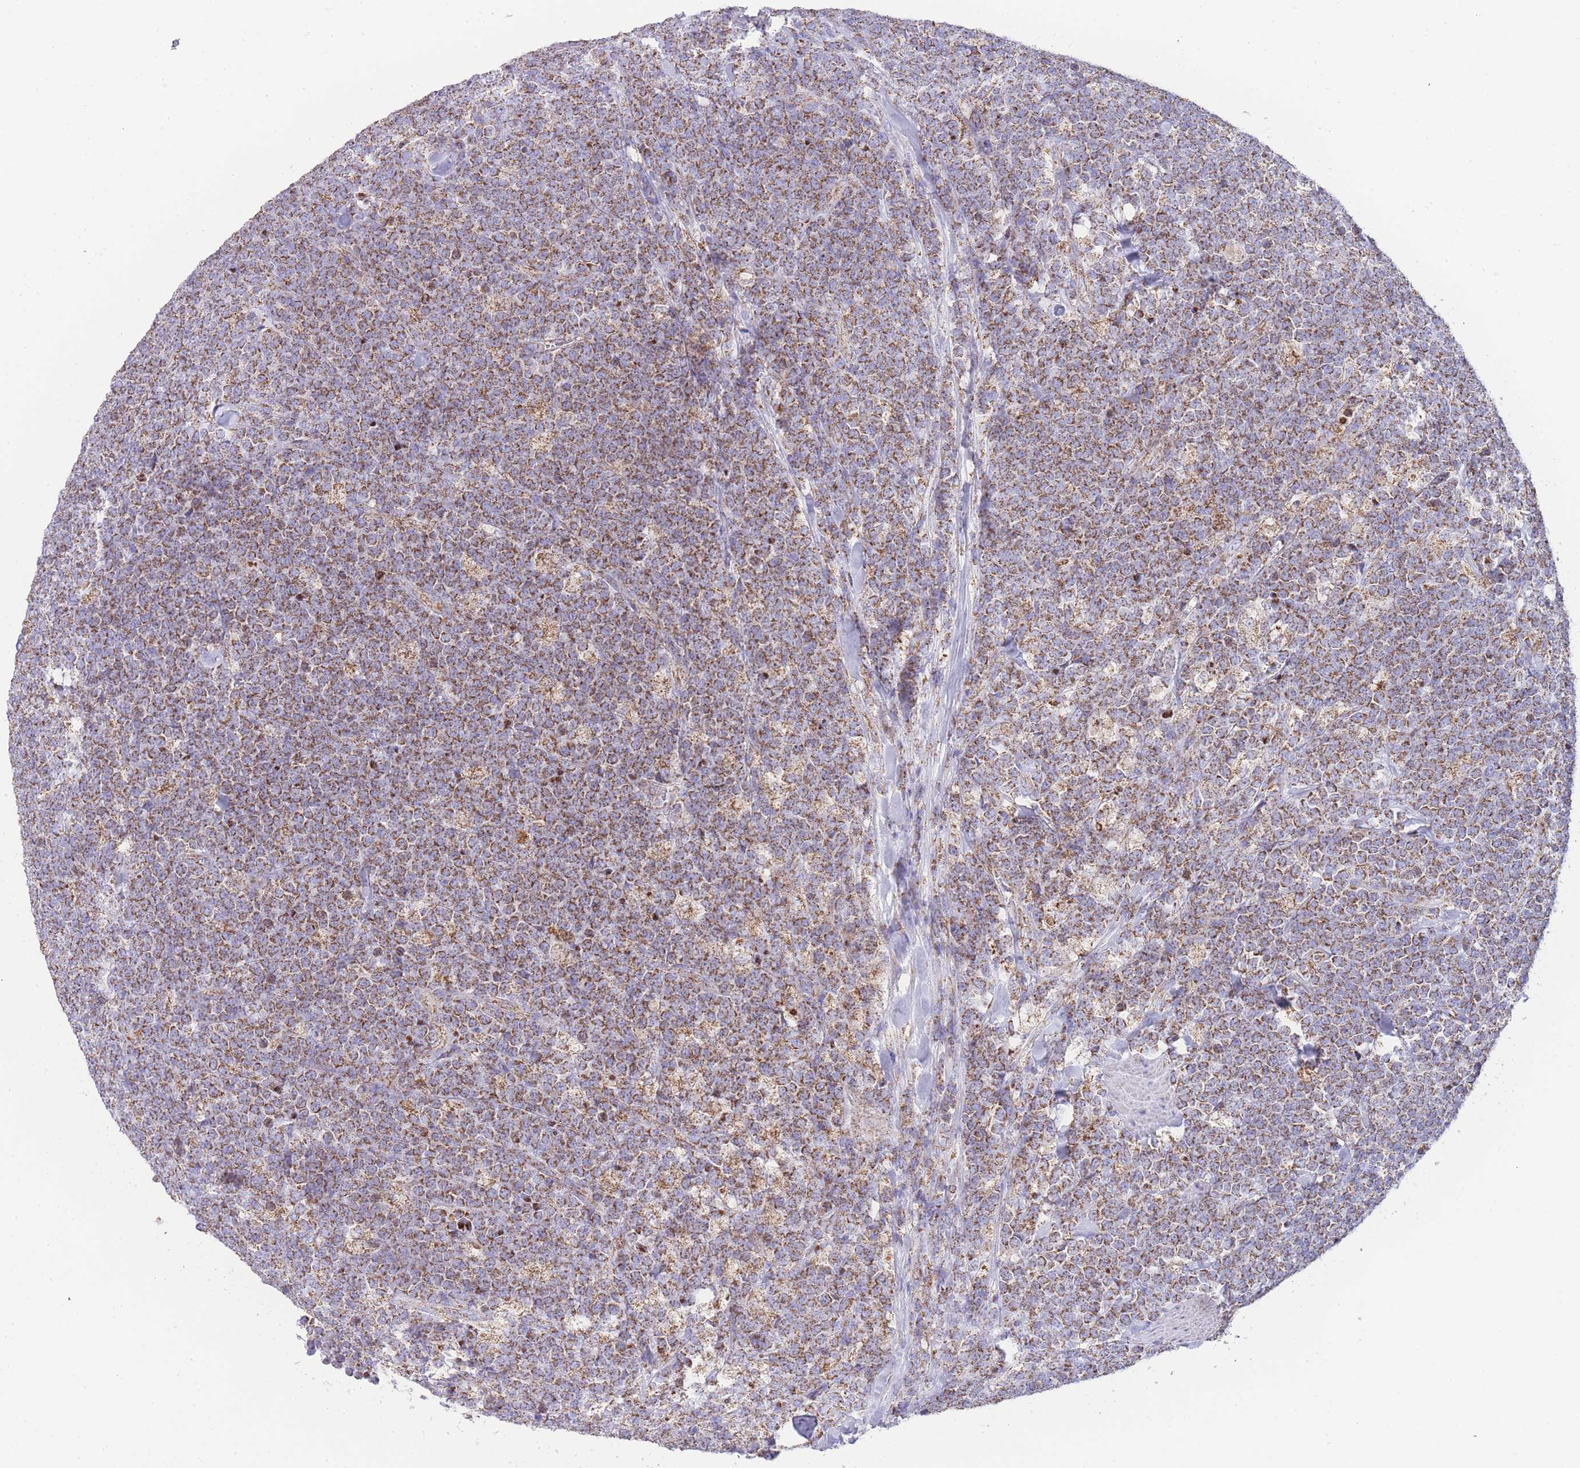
{"staining": {"intensity": "moderate", "quantity": ">75%", "location": "cytoplasmic/membranous"}, "tissue": "lymphoma", "cell_type": "Tumor cells", "image_type": "cancer", "snomed": [{"axis": "morphology", "description": "Malignant lymphoma, non-Hodgkin's type, High grade"}, {"axis": "topography", "description": "Small intestine"}, {"axis": "topography", "description": "Colon"}], "caption": "This is a micrograph of IHC staining of lymphoma, which shows moderate expression in the cytoplasmic/membranous of tumor cells.", "gene": "GSTM1", "patient": {"sex": "male", "age": 8}}